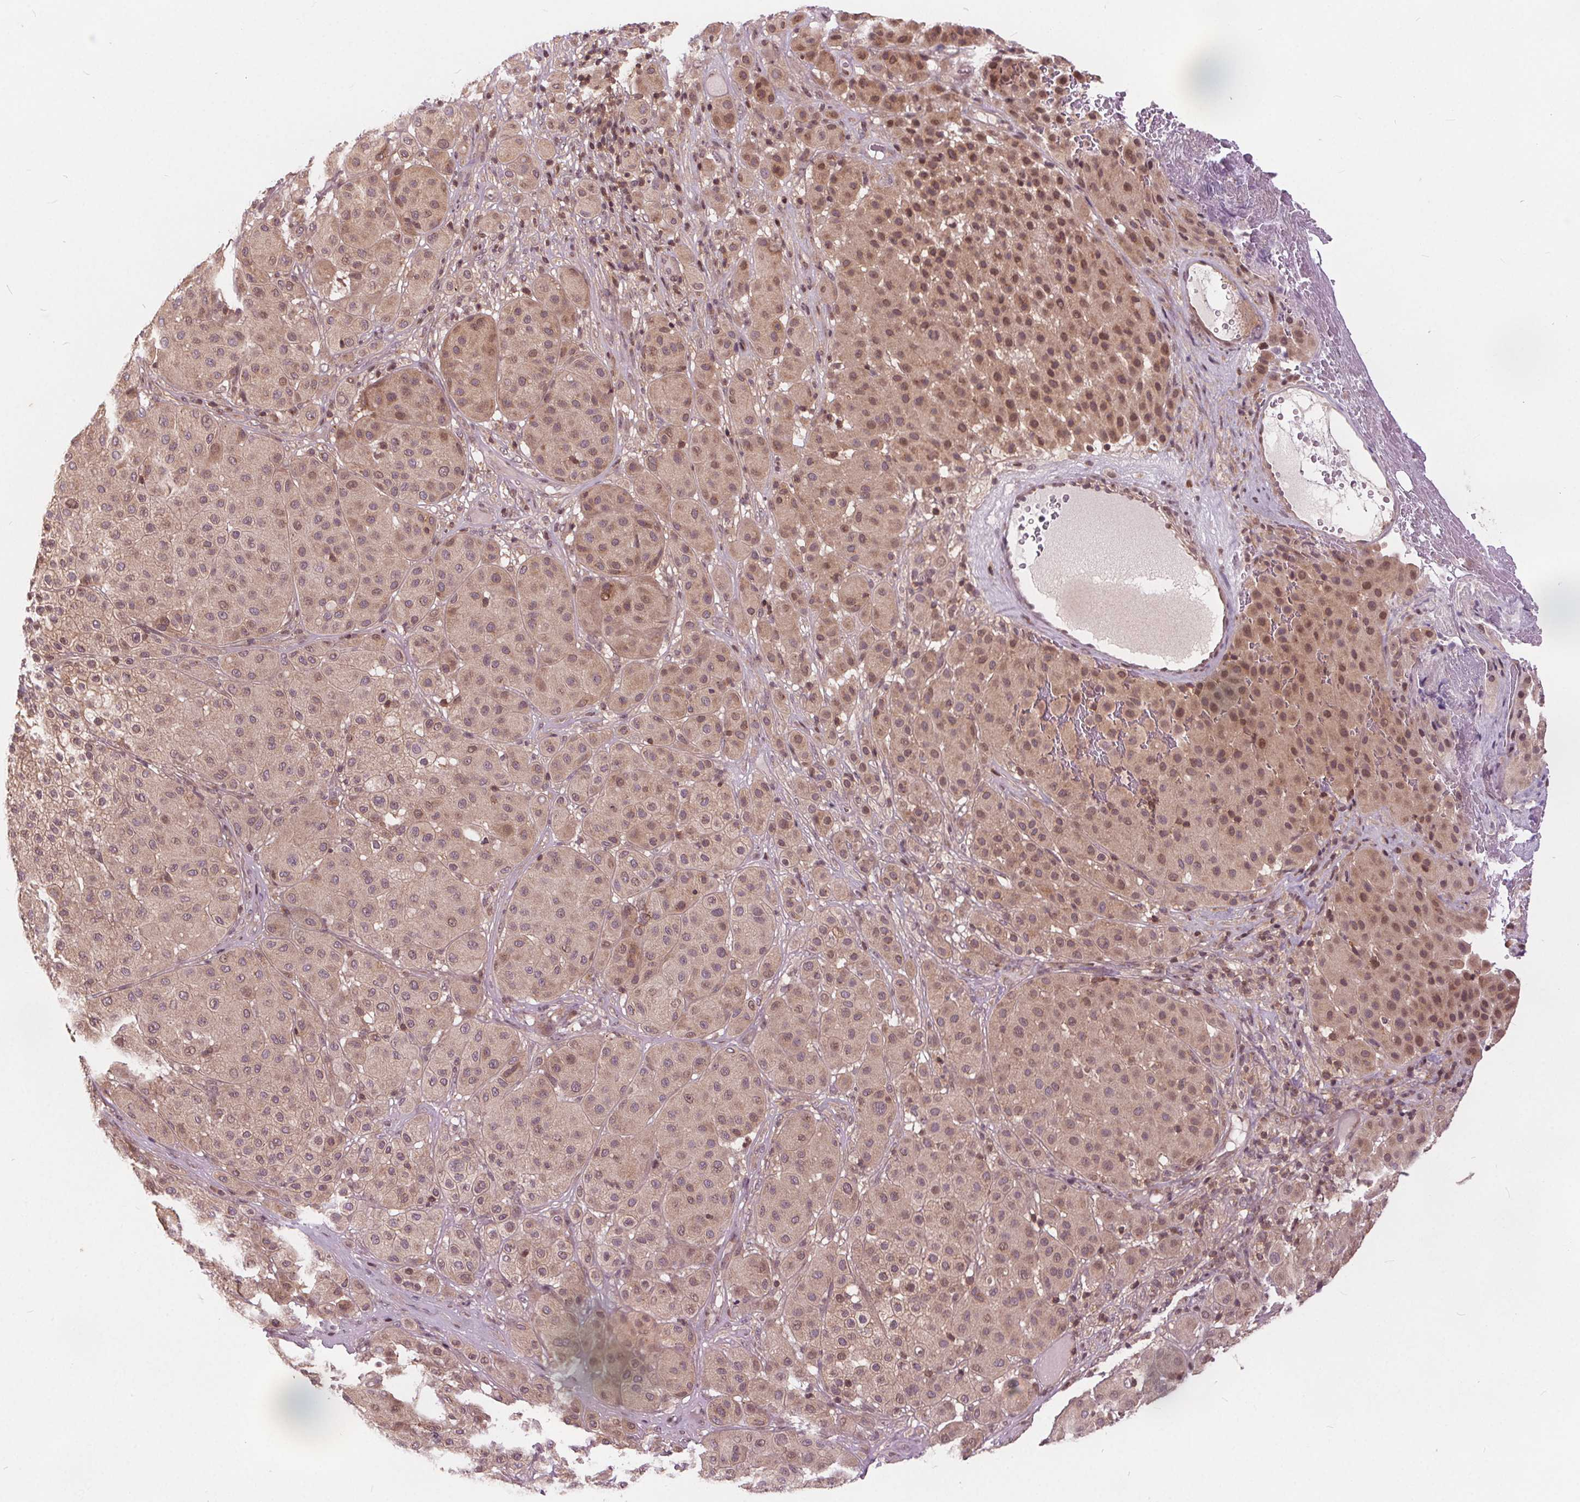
{"staining": {"intensity": "moderate", "quantity": "25%-75%", "location": "cytoplasmic/membranous,nuclear"}, "tissue": "melanoma", "cell_type": "Tumor cells", "image_type": "cancer", "snomed": [{"axis": "morphology", "description": "Malignant melanoma, Metastatic site"}, {"axis": "topography", "description": "Smooth muscle"}], "caption": "Melanoma stained with DAB (3,3'-diaminobenzidine) IHC displays medium levels of moderate cytoplasmic/membranous and nuclear expression in approximately 25%-75% of tumor cells.", "gene": "HIF1AN", "patient": {"sex": "male", "age": 41}}